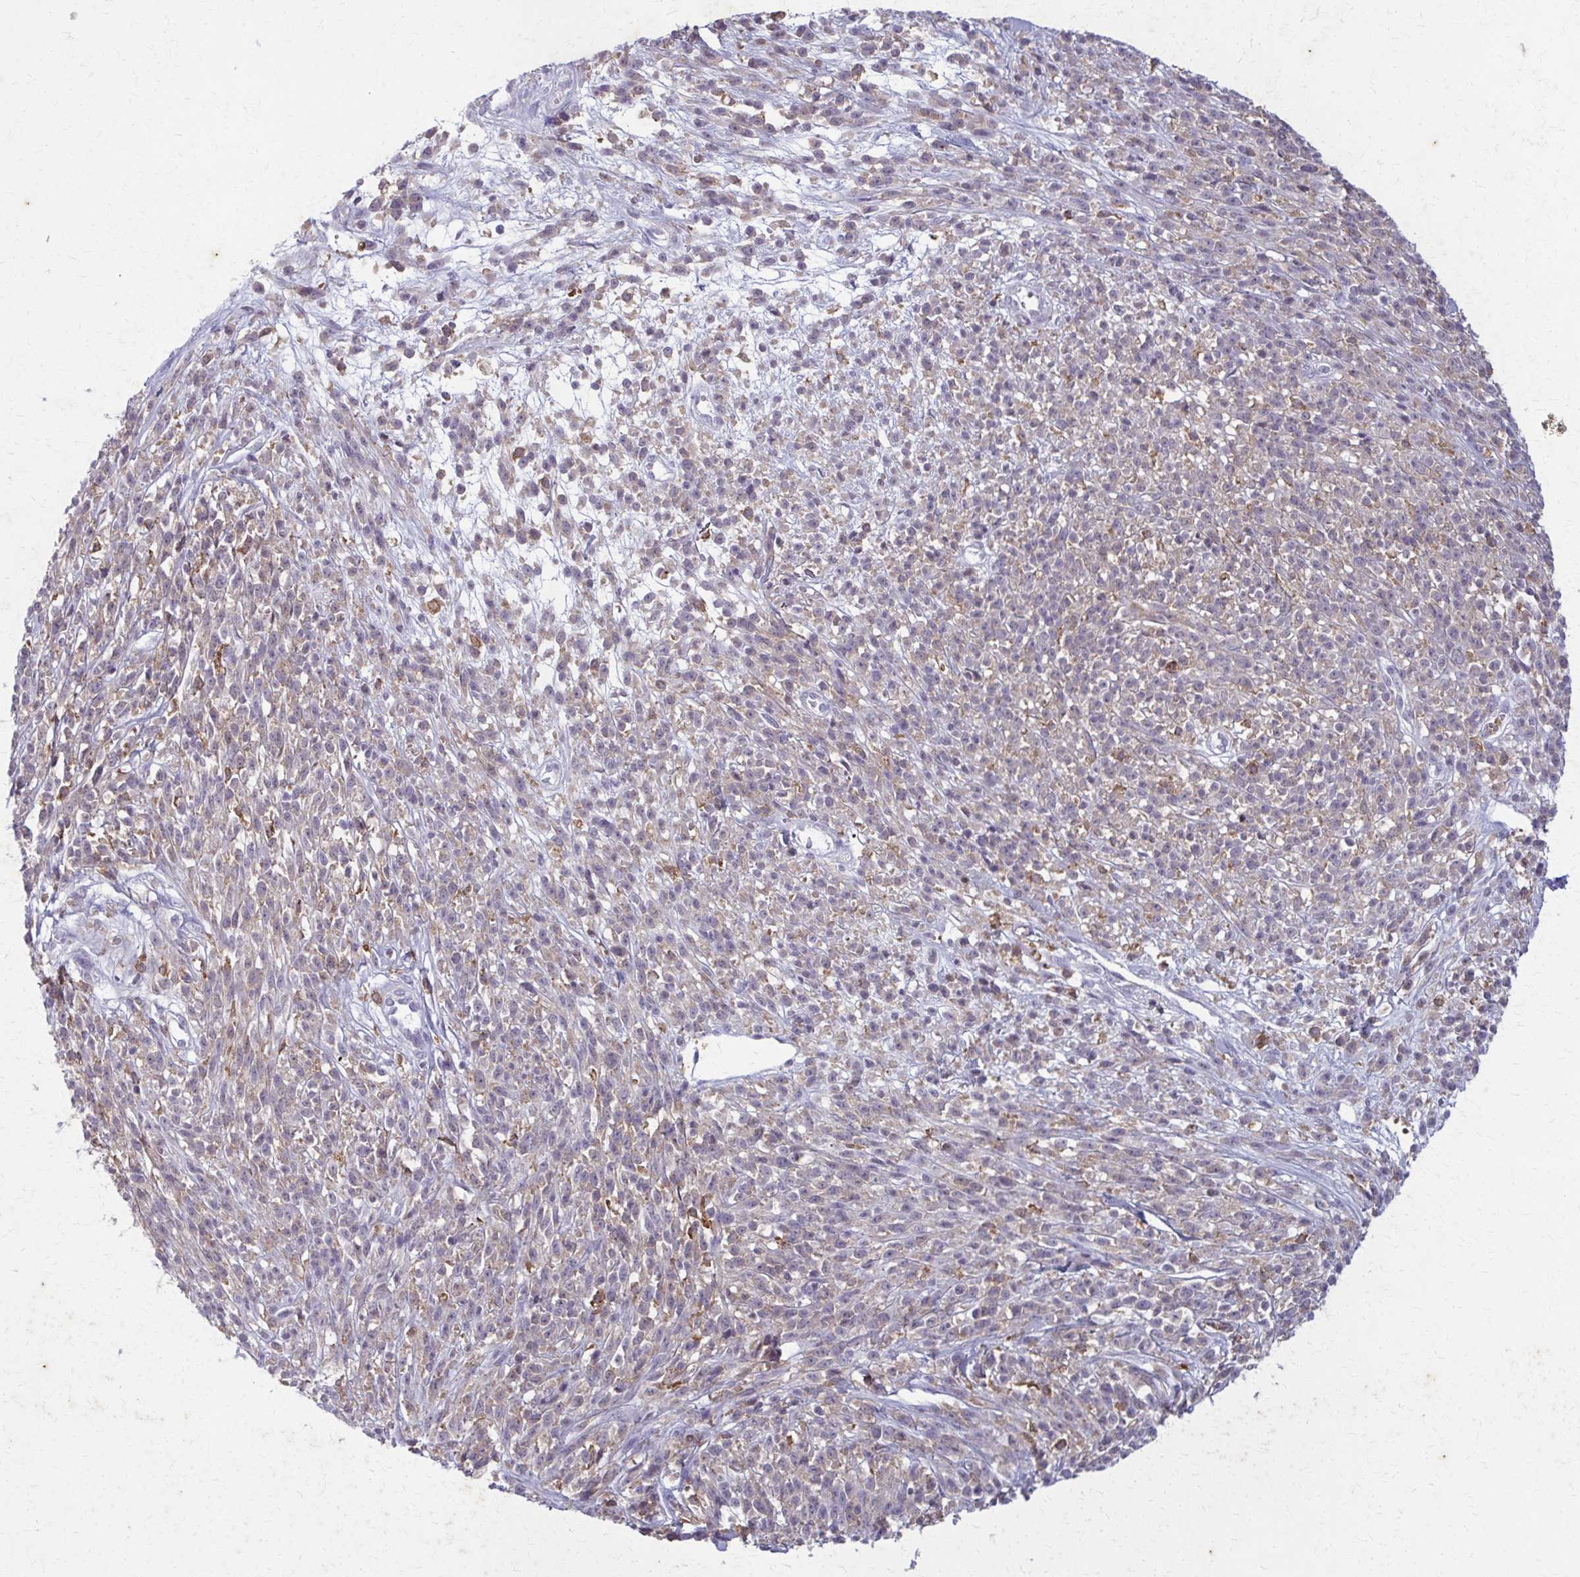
{"staining": {"intensity": "negative", "quantity": "none", "location": "none"}, "tissue": "melanoma", "cell_type": "Tumor cells", "image_type": "cancer", "snomed": [{"axis": "morphology", "description": "Malignant melanoma, NOS"}, {"axis": "topography", "description": "Skin"}, {"axis": "topography", "description": "Skin of trunk"}], "caption": "Immunohistochemistry of human melanoma reveals no positivity in tumor cells.", "gene": "CARD9", "patient": {"sex": "male", "age": 74}}